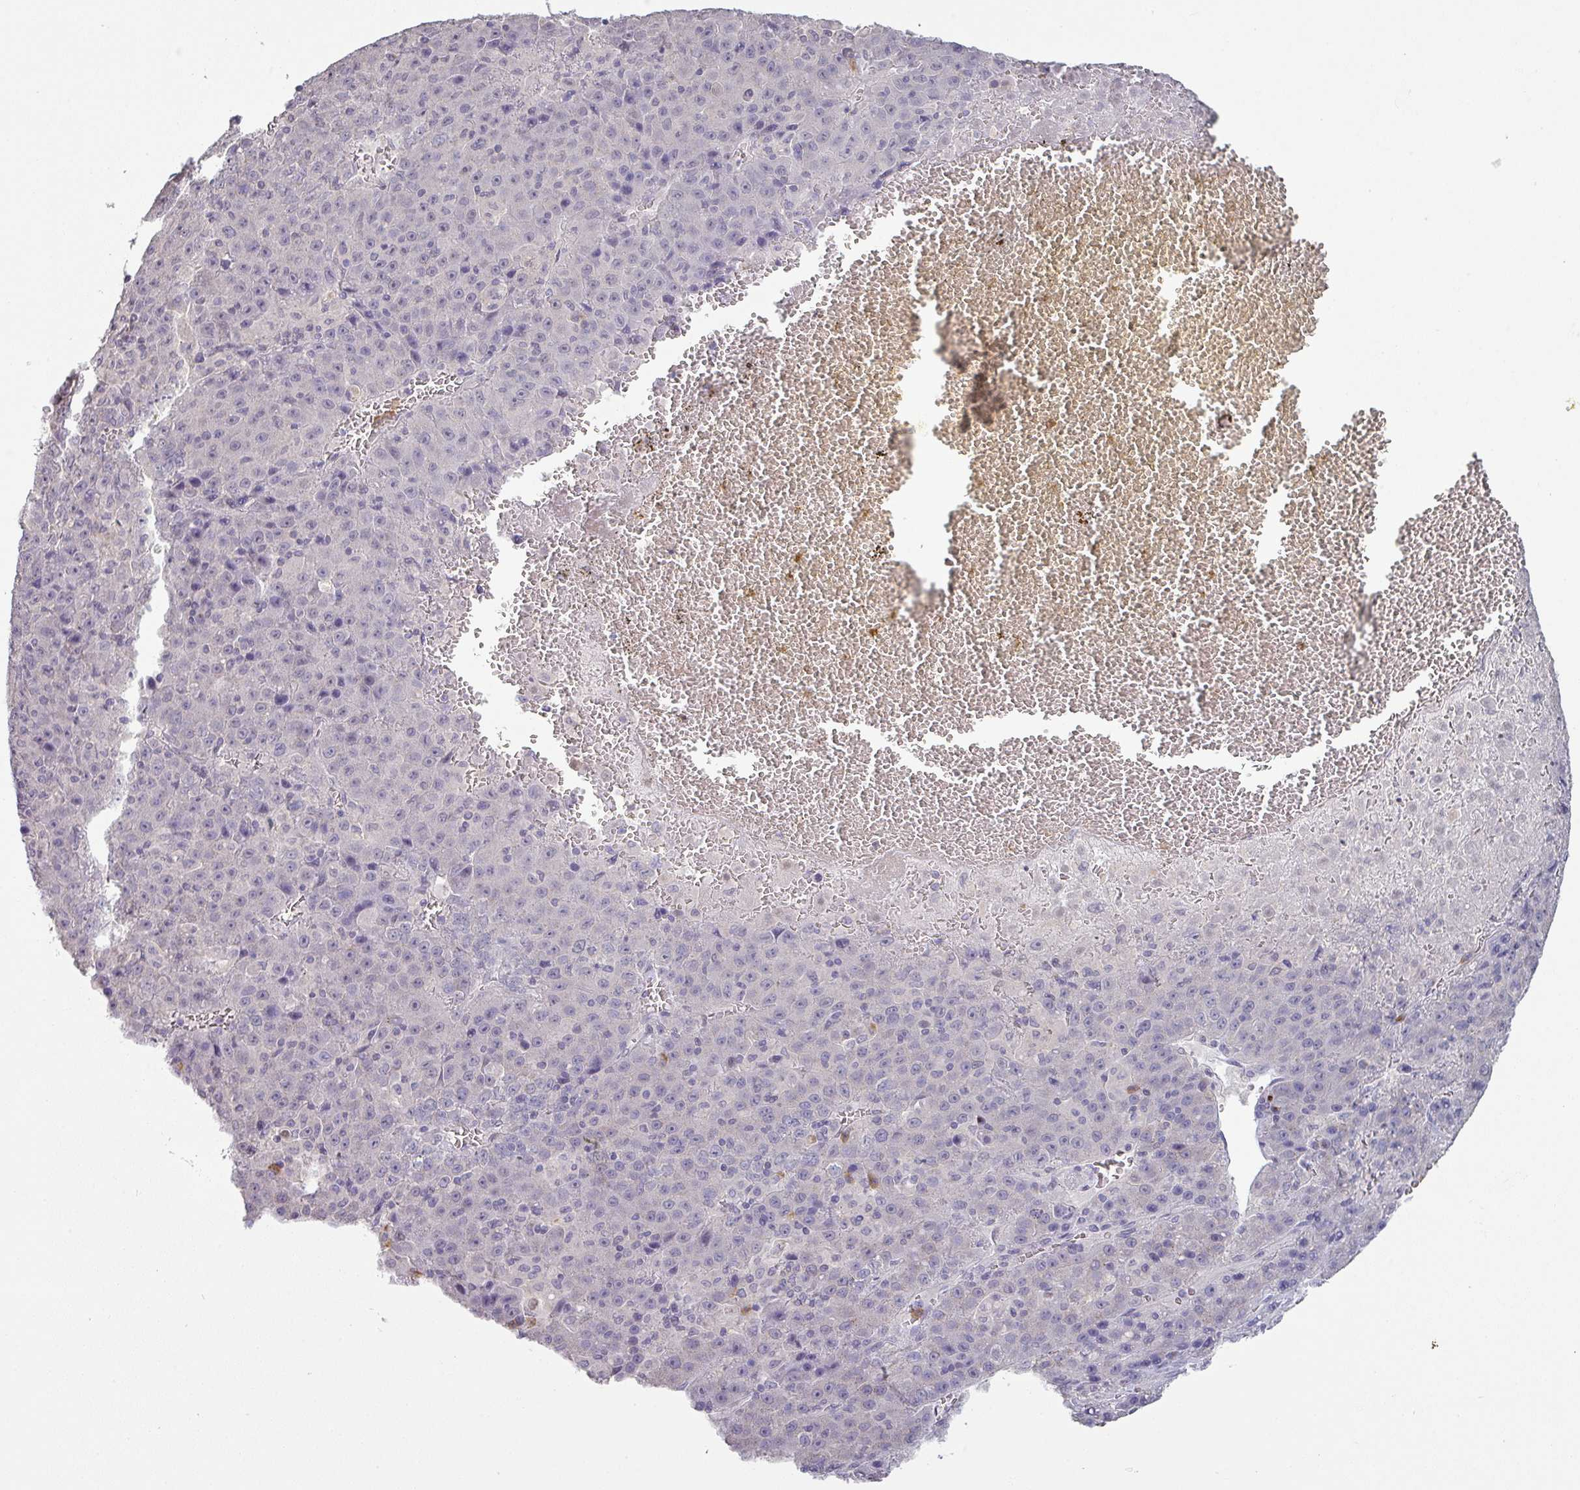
{"staining": {"intensity": "negative", "quantity": "none", "location": "none"}, "tissue": "liver cancer", "cell_type": "Tumor cells", "image_type": "cancer", "snomed": [{"axis": "morphology", "description": "Carcinoma, Hepatocellular, NOS"}, {"axis": "topography", "description": "Liver"}], "caption": "This is an immunohistochemistry (IHC) photomicrograph of hepatocellular carcinoma (liver). There is no positivity in tumor cells.", "gene": "MAGEC3", "patient": {"sex": "female", "age": 53}}